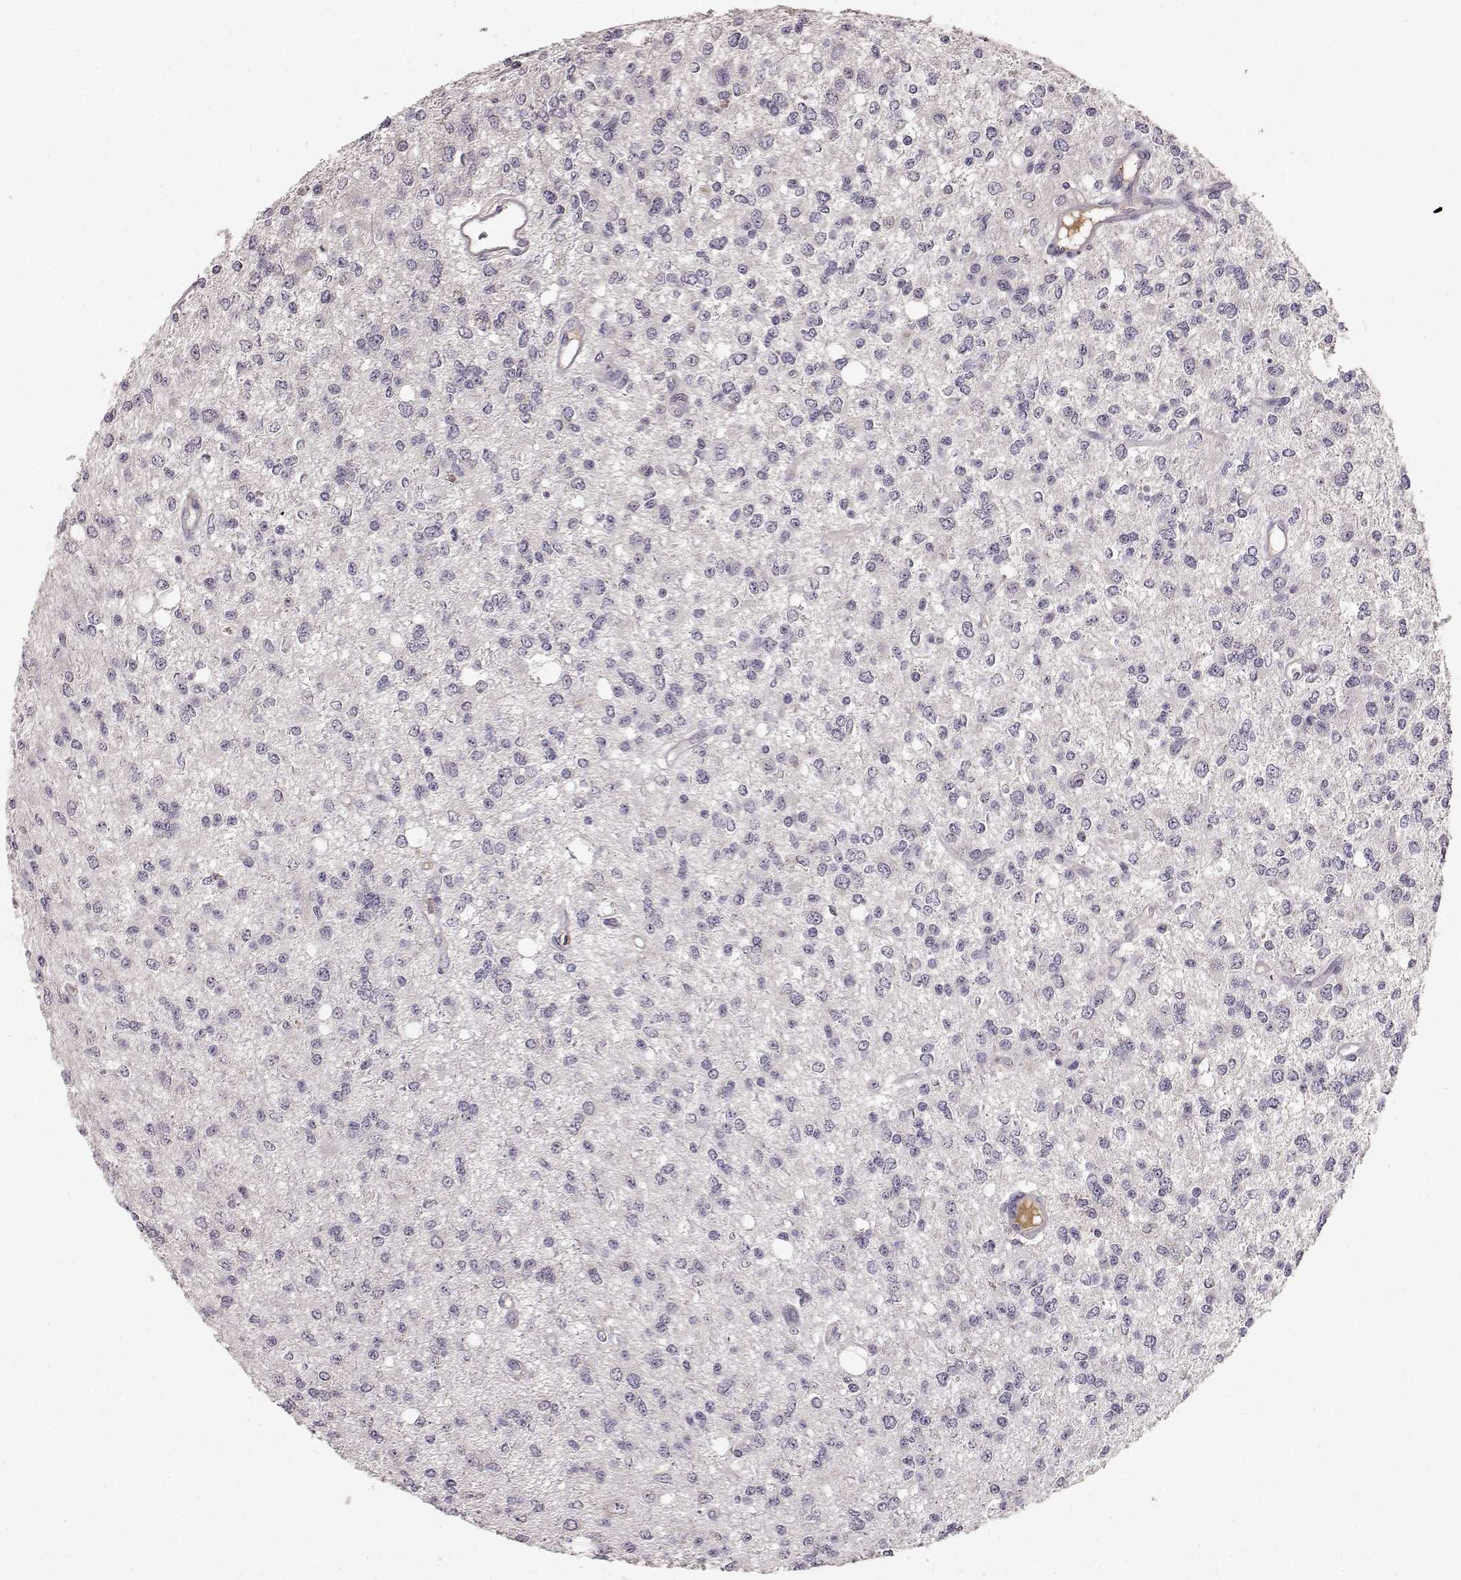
{"staining": {"intensity": "negative", "quantity": "none", "location": "none"}, "tissue": "glioma", "cell_type": "Tumor cells", "image_type": "cancer", "snomed": [{"axis": "morphology", "description": "Glioma, malignant, Low grade"}, {"axis": "topography", "description": "Brain"}], "caption": "An IHC micrograph of malignant glioma (low-grade) is shown. There is no staining in tumor cells of malignant glioma (low-grade). Brightfield microscopy of immunohistochemistry stained with DAB (3,3'-diaminobenzidine) (brown) and hematoxylin (blue), captured at high magnification.", "gene": "YJEFN3", "patient": {"sex": "male", "age": 67}}